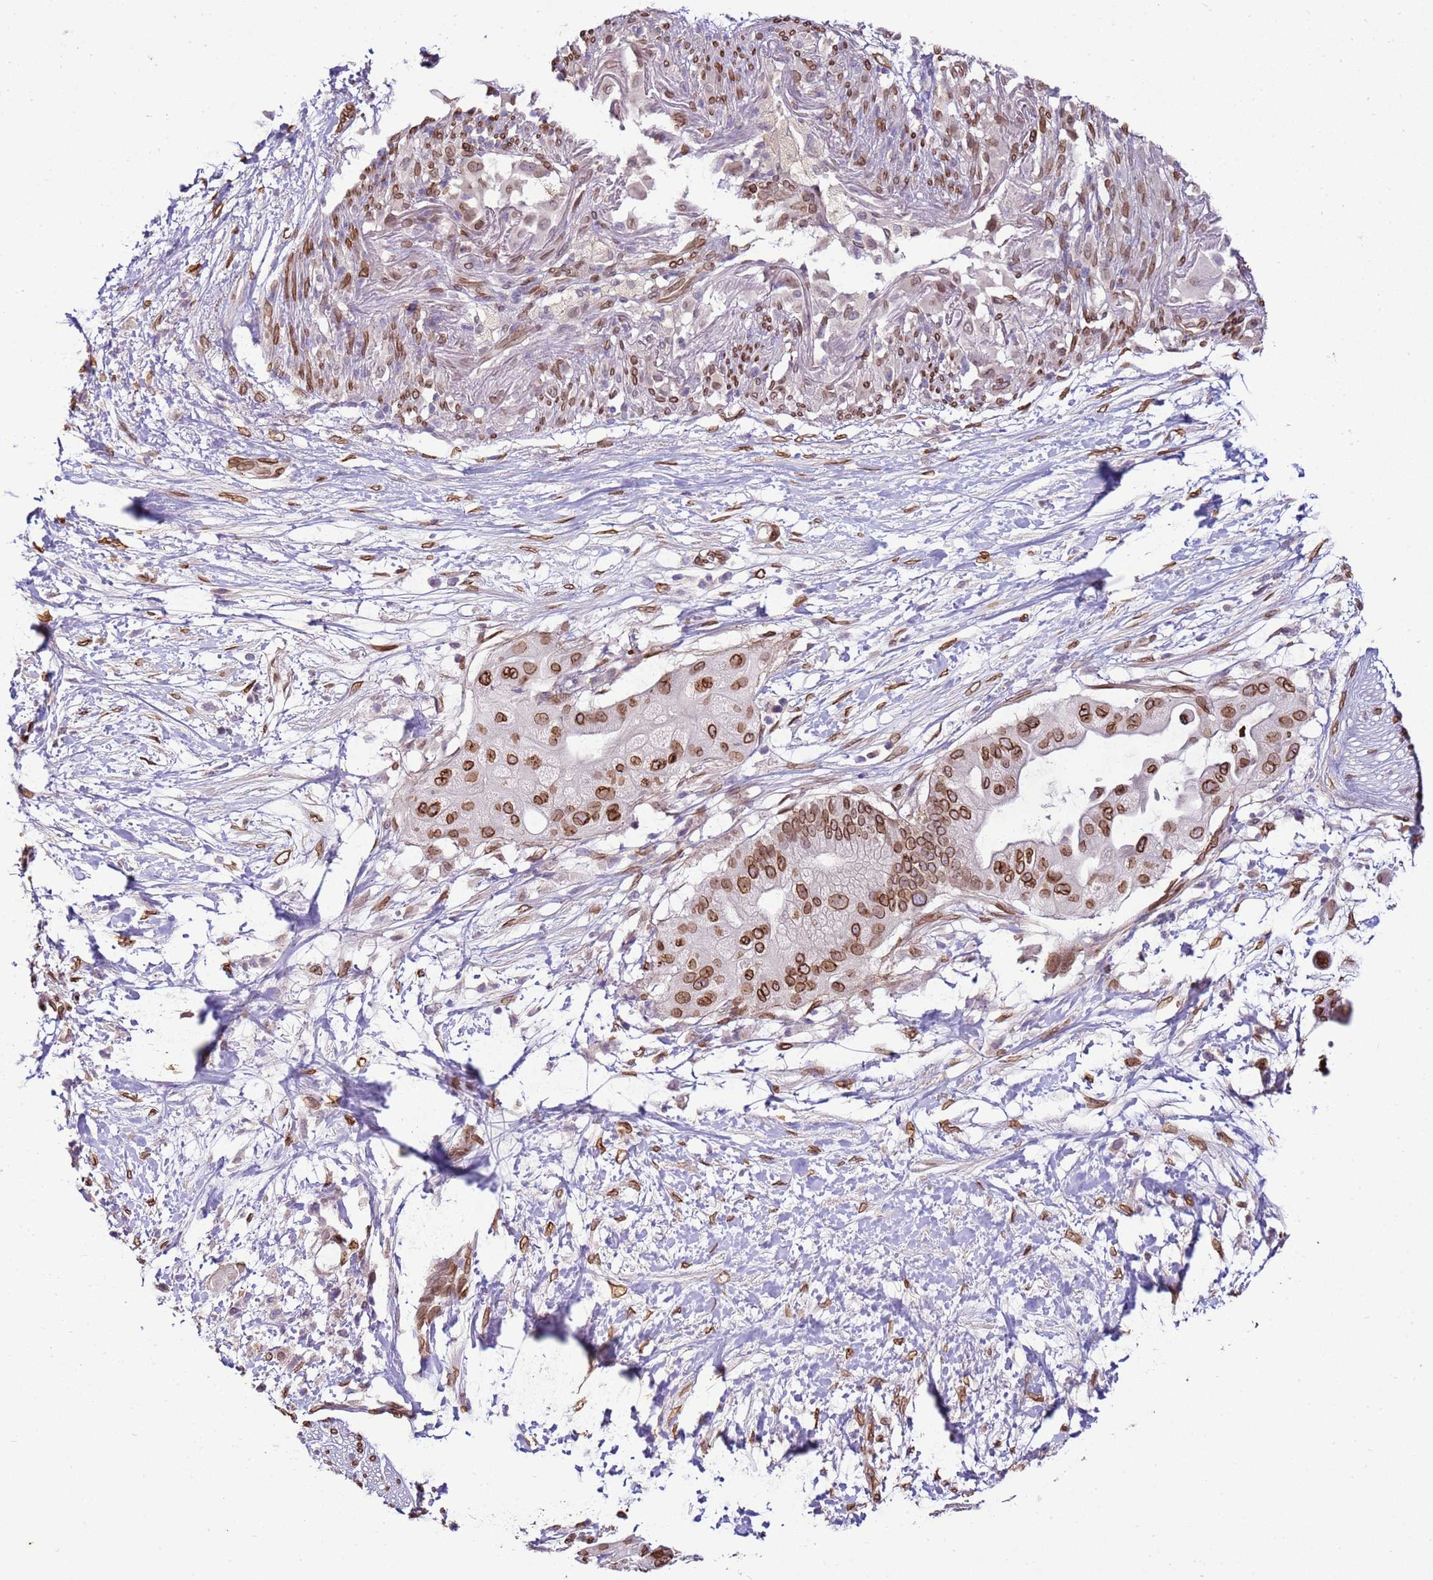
{"staining": {"intensity": "strong", "quantity": ">75%", "location": "cytoplasmic/membranous,nuclear"}, "tissue": "pancreatic cancer", "cell_type": "Tumor cells", "image_type": "cancer", "snomed": [{"axis": "morphology", "description": "Adenocarcinoma, NOS"}, {"axis": "topography", "description": "Pancreas"}], "caption": "Pancreatic cancer stained for a protein exhibits strong cytoplasmic/membranous and nuclear positivity in tumor cells.", "gene": "TMEM47", "patient": {"sex": "male", "age": 68}}